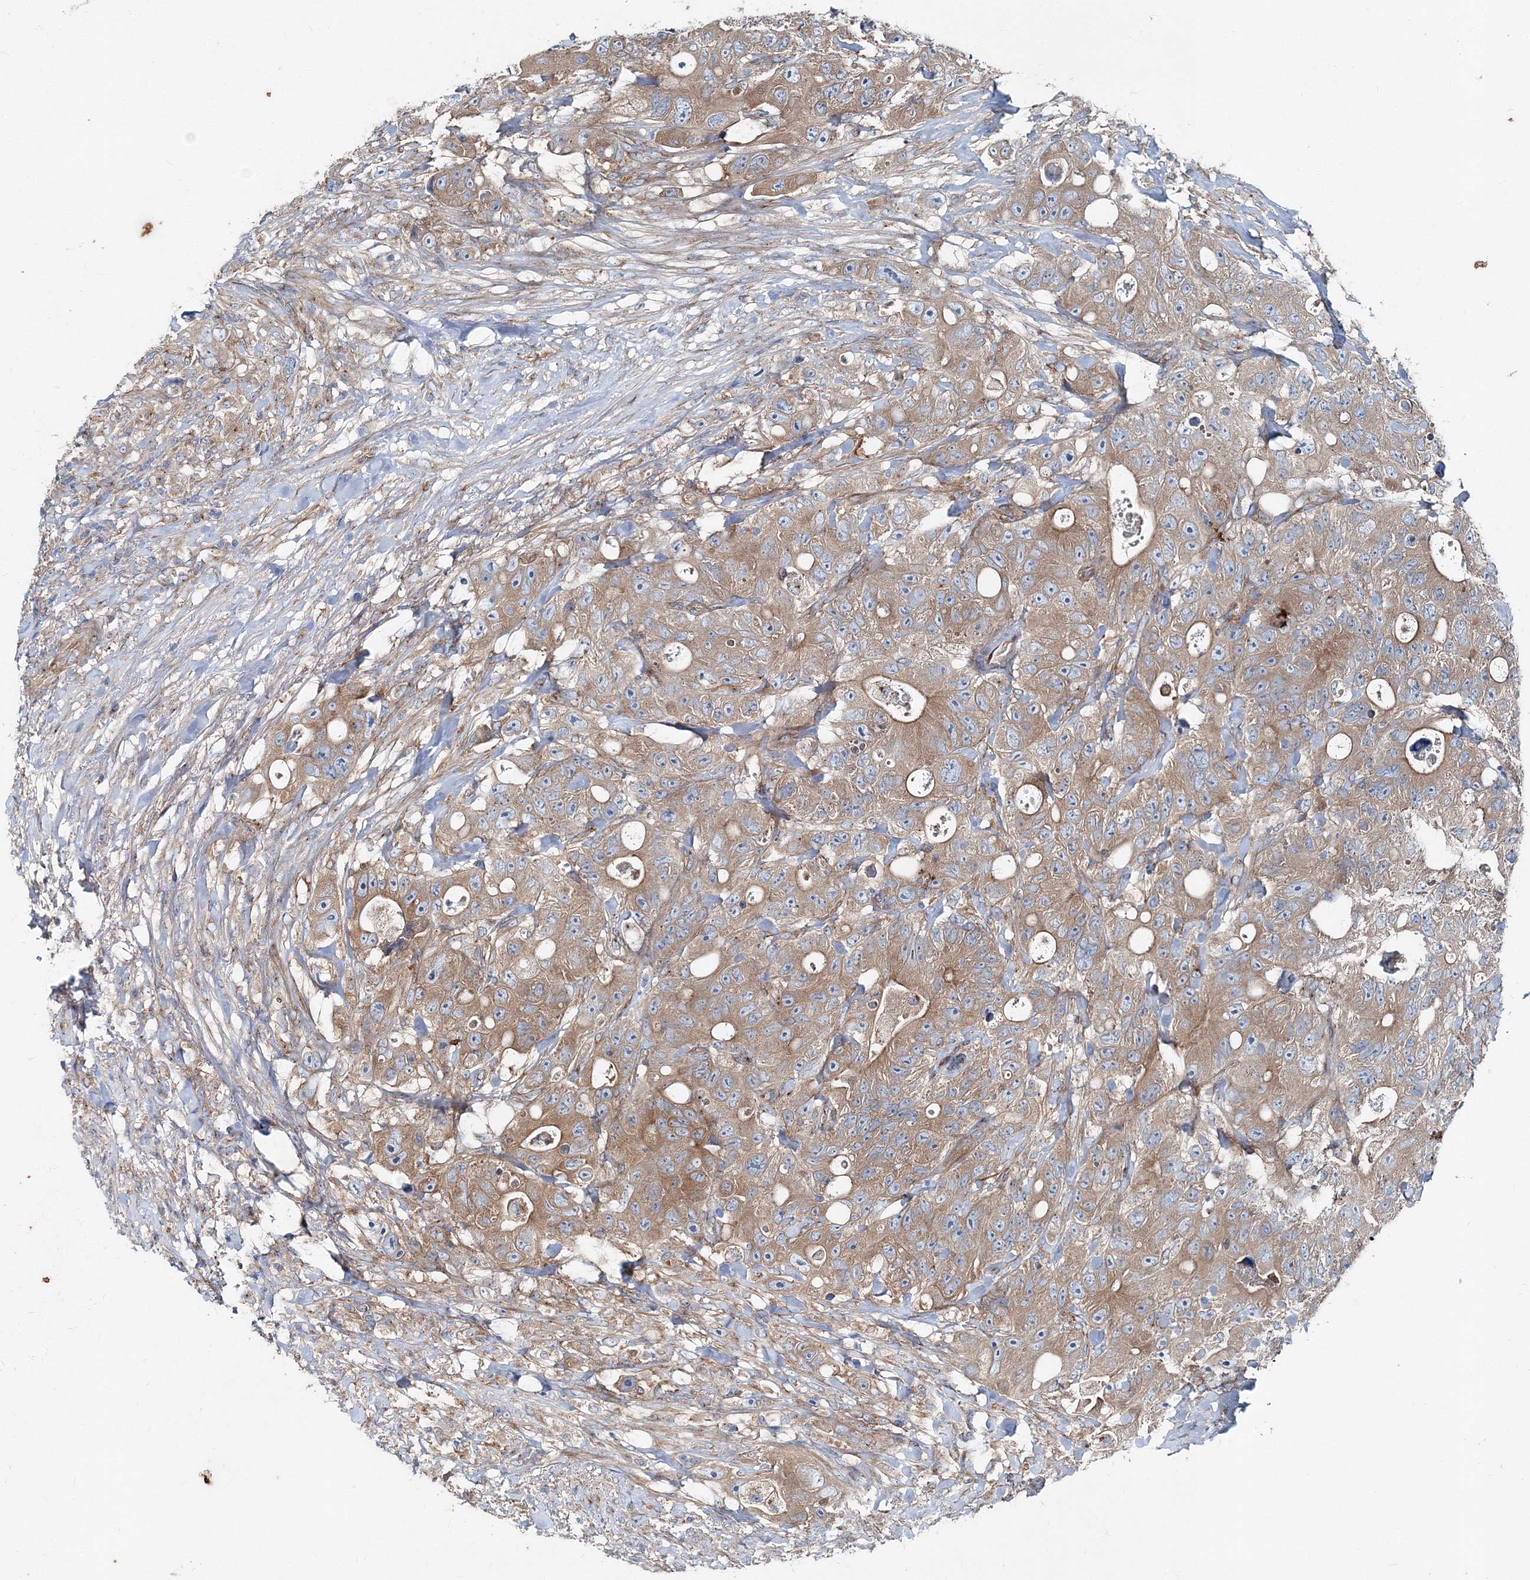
{"staining": {"intensity": "moderate", "quantity": ">75%", "location": "cytoplasmic/membranous"}, "tissue": "colorectal cancer", "cell_type": "Tumor cells", "image_type": "cancer", "snomed": [{"axis": "morphology", "description": "Adenocarcinoma, NOS"}, {"axis": "topography", "description": "Colon"}], "caption": "Protein expression analysis of human colorectal cancer reveals moderate cytoplasmic/membranous positivity in about >75% of tumor cells.", "gene": "MPHOSPH9", "patient": {"sex": "female", "age": 46}}